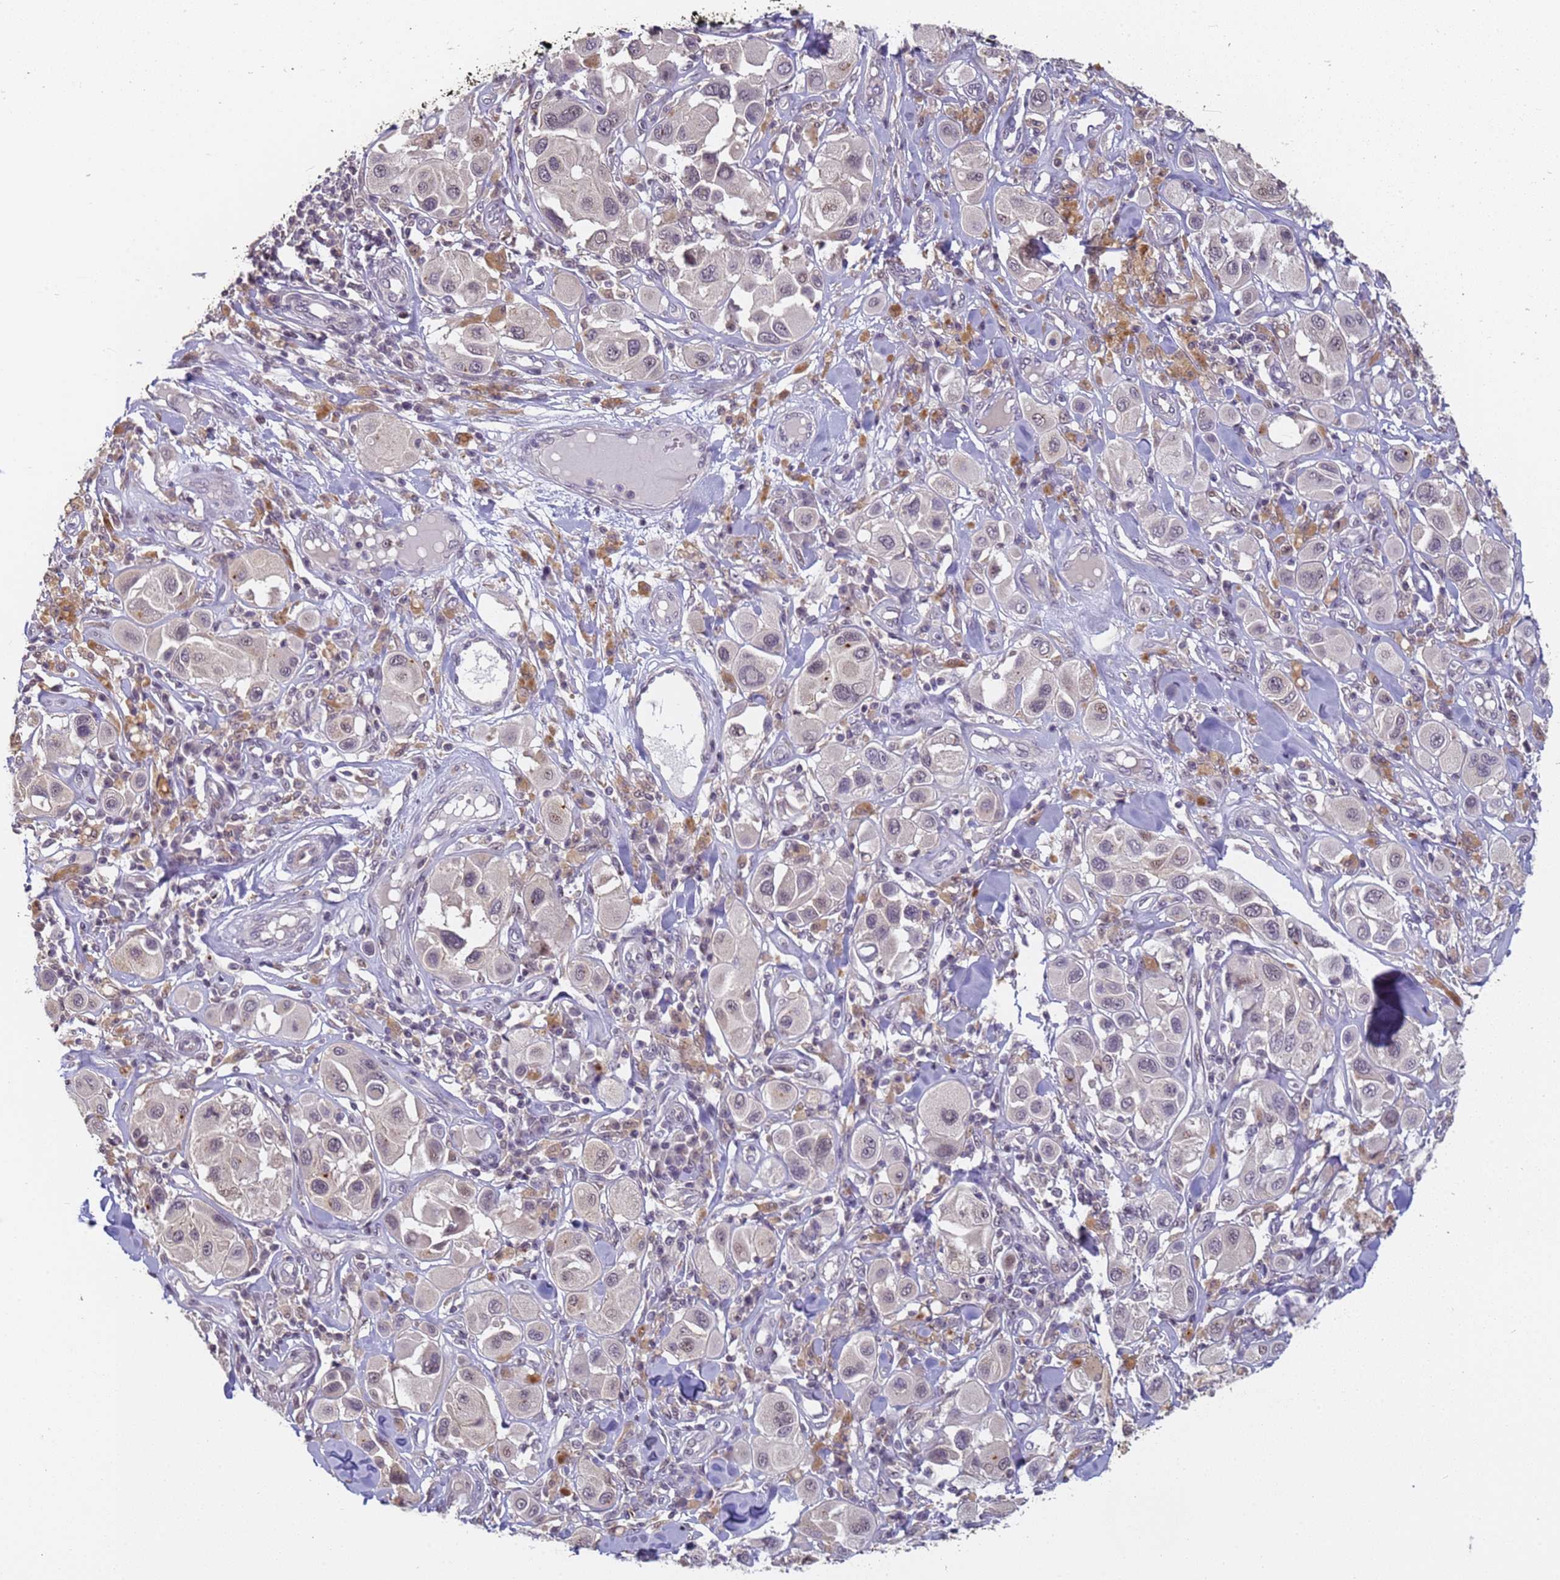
{"staining": {"intensity": "weak", "quantity": "25%-75%", "location": "nuclear"}, "tissue": "melanoma", "cell_type": "Tumor cells", "image_type": "cancer", "snomed": [{"axis": "morphology", "description": "Malignant melanoma, Metastatic site"}, {"axis": "topography", "description": "Skin"}], "caption": "Malignant melanoma (metastatic site) tissue shows weak nuclear staining in approximately 25%-75% of tumor cells Immunohistochemistry stains the protein in brown and the nuclei are stained blue.", "gene": "VWA3A", "patient": {"sex": "male", "age": 41}}